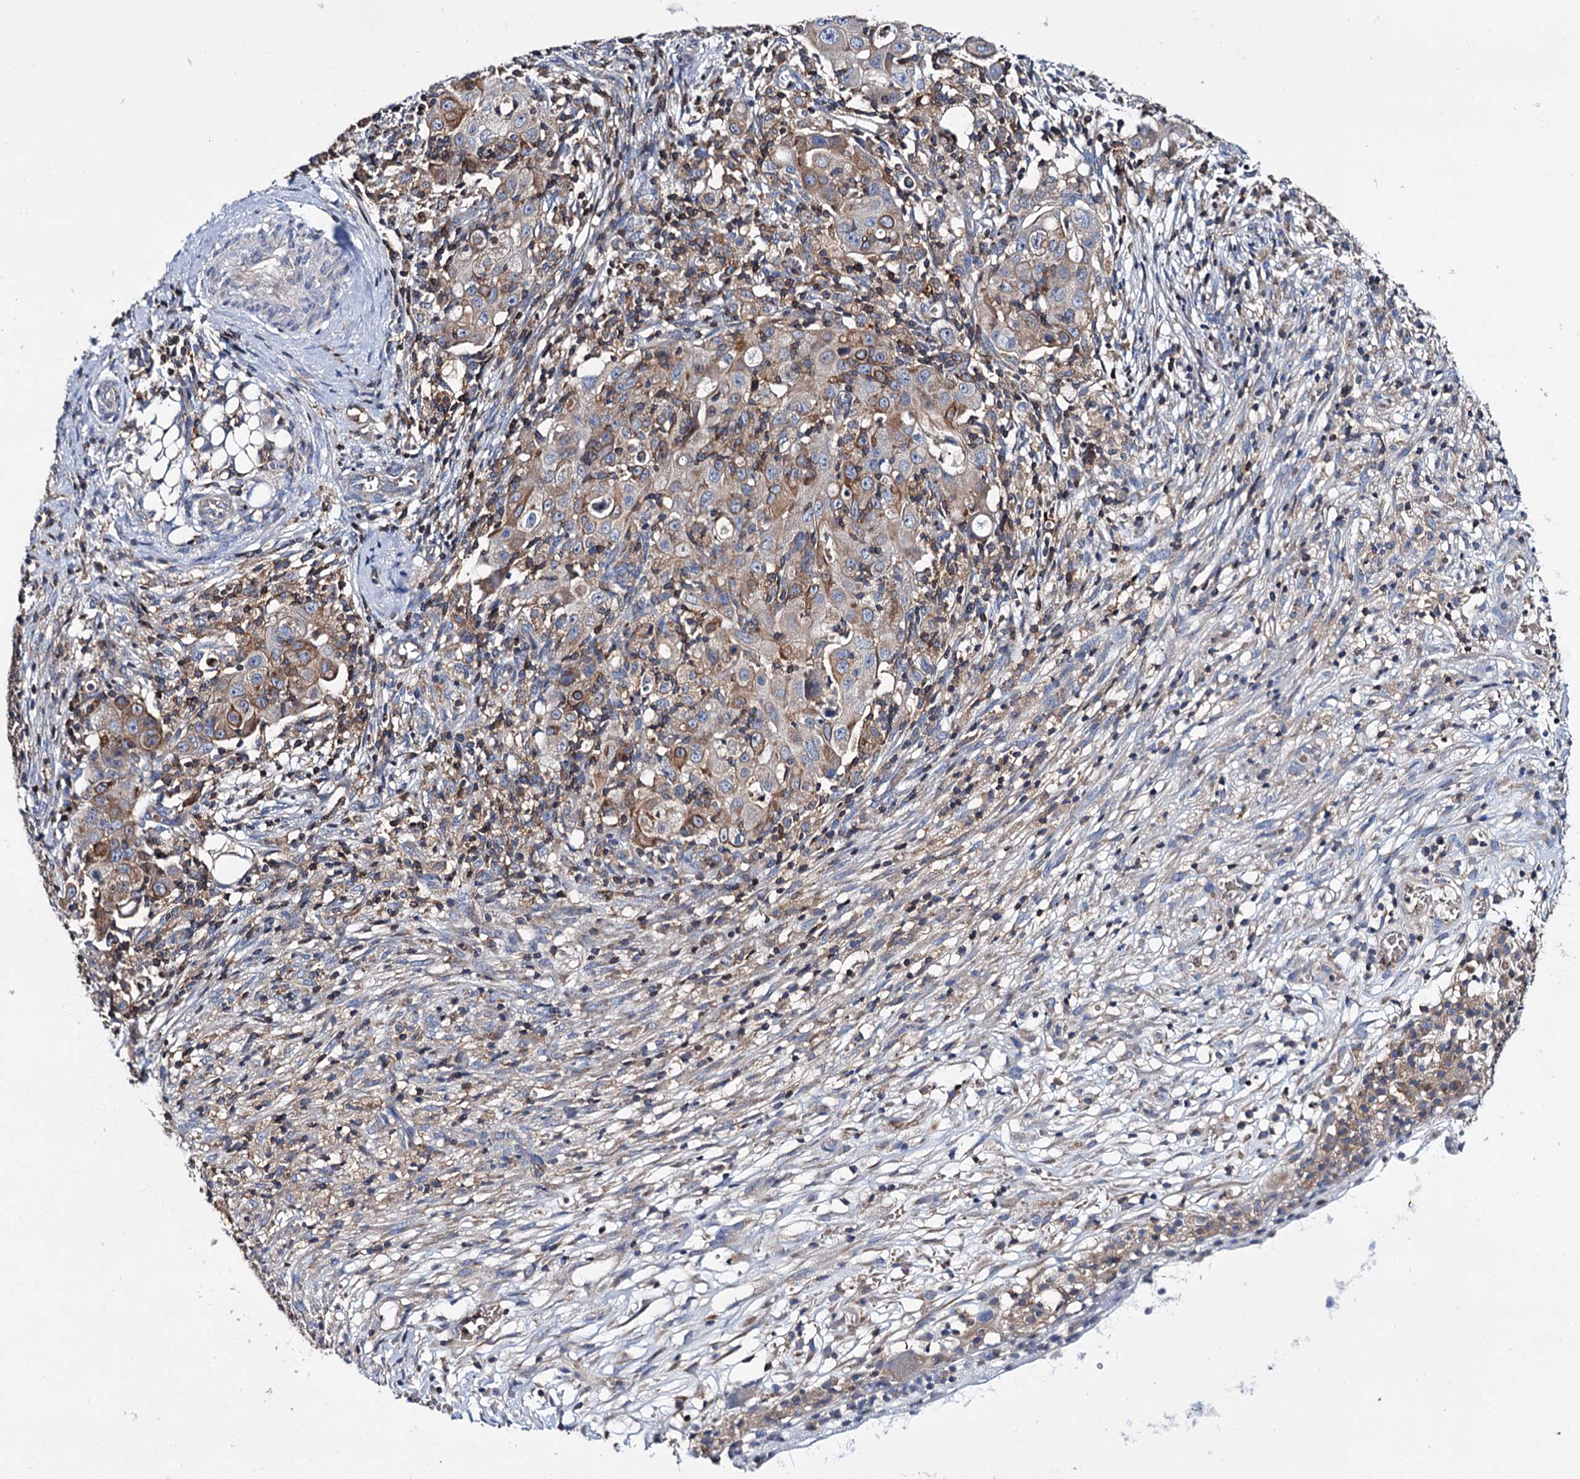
{"staining": {"intensity": "moderate", "quantity": ">75%", "location": "cytoplasmic/membranous"}, "tissue": "ovarian cancer", "cell_type": "Tumor cells", "image_type": "cancer", "snomed": [{"axis": "morphology", "description": "Carcinoma, endometroid"}, {"axis": "topography", "description": "Ovary"}], "caption": "About >75% of tumor cells in endometroid carcinoma (ovarian) exhibit moderate cytoplasmic/membranous protein expression as visualized by brown immunohistochemical staining.", "gene": "UBASH3B", "patient": {"sex": "female", "age": 42}}